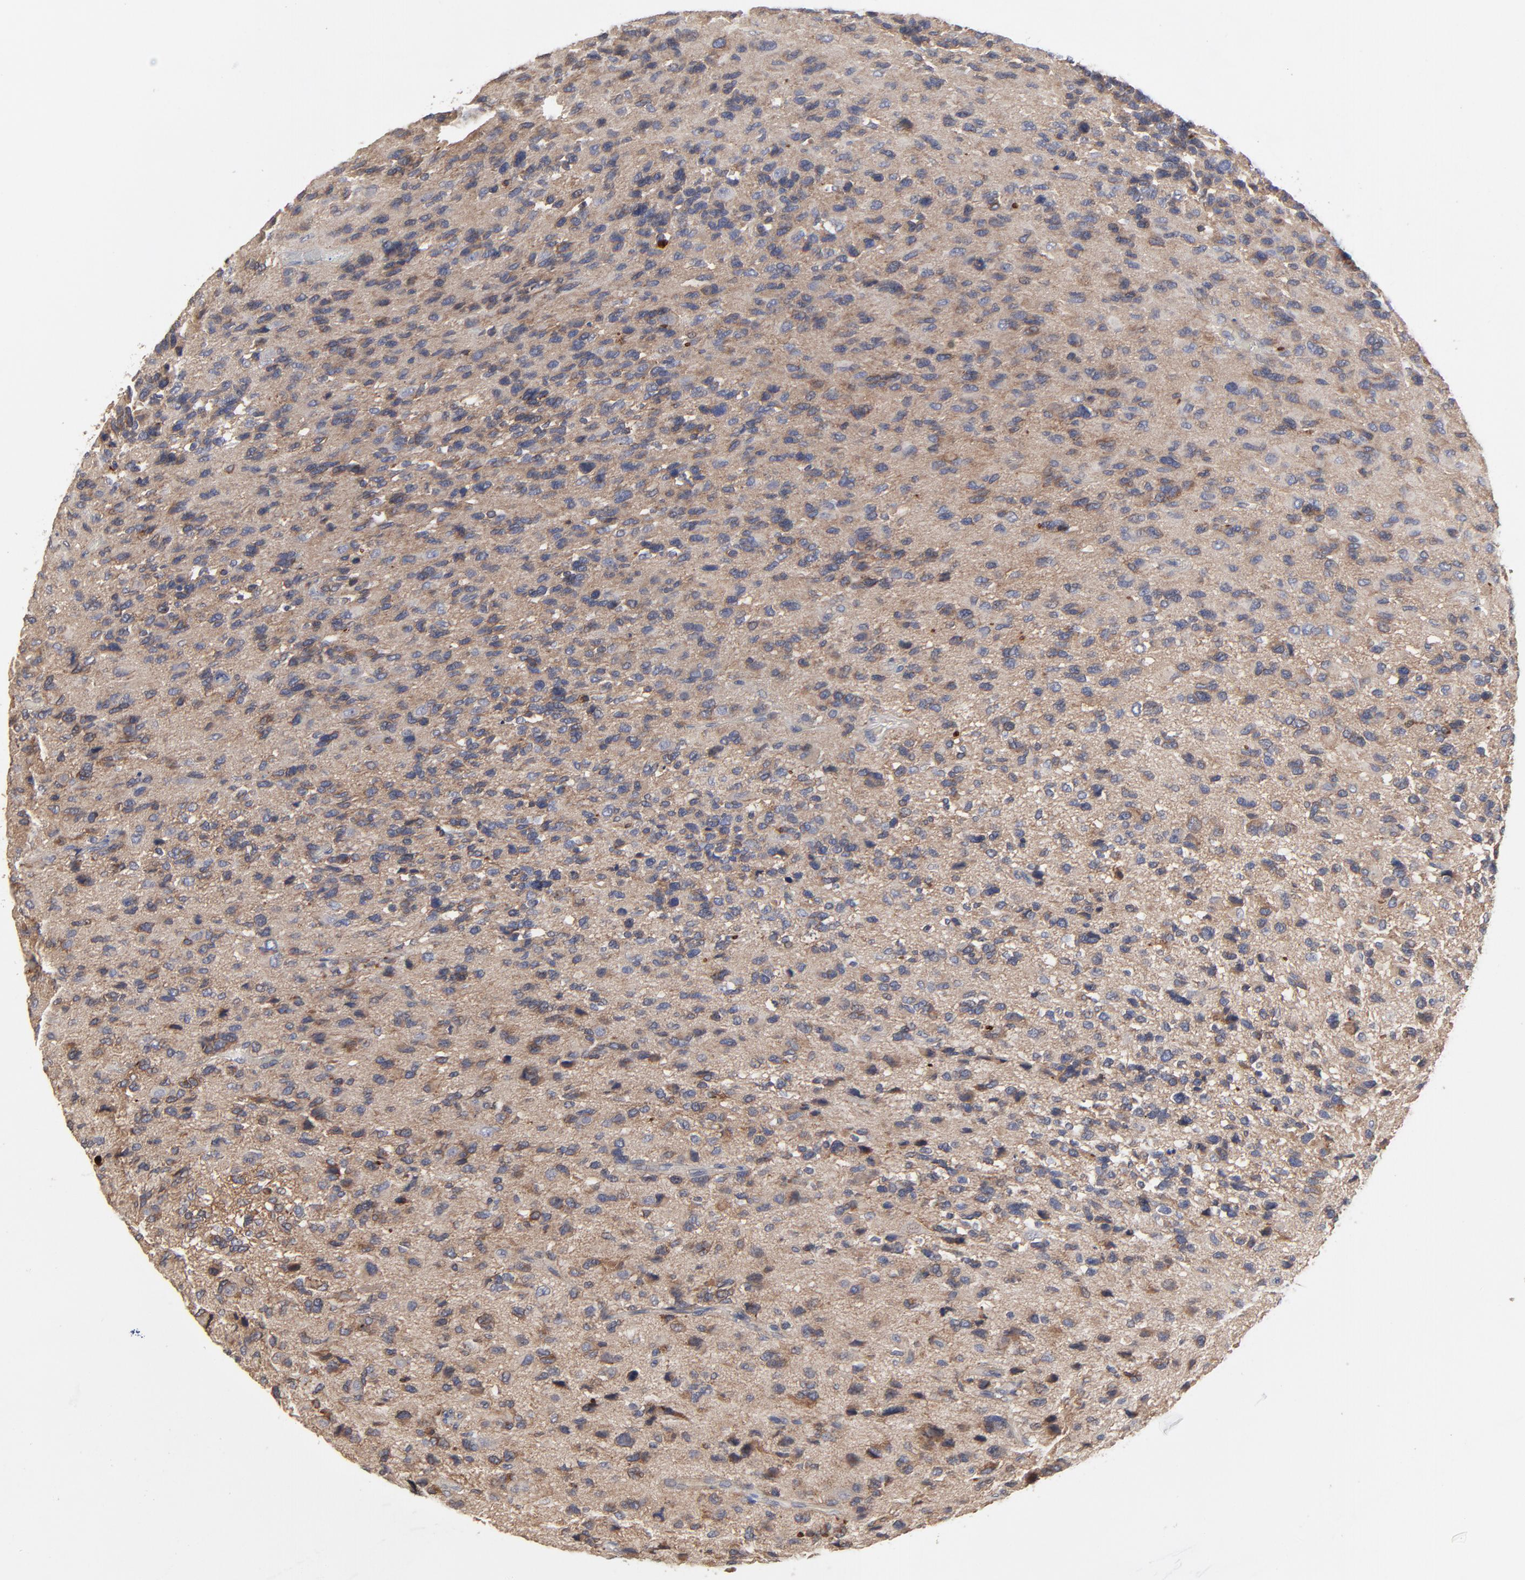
{"staining": {"intensity": "weak", "quantity": "25%-75%", "location": "cytoplasmic/membranous"}, "tissue": "glioma", "cell_type": "Tumor cells", "image_type": "cancer", "snomed": [{"axis": "morphology", "description": "Glioma, malignant, High grade"}, {"axis": "topography", "description": "Brain"}], "caption": "Protein expression analysis of malignant high-grade glioma shows weak cytoplasmic/membranous staining in about 25%-75% of tumor cells.", "gene": "RAB9A", "patient": {"sex": "male", "age": 69}}